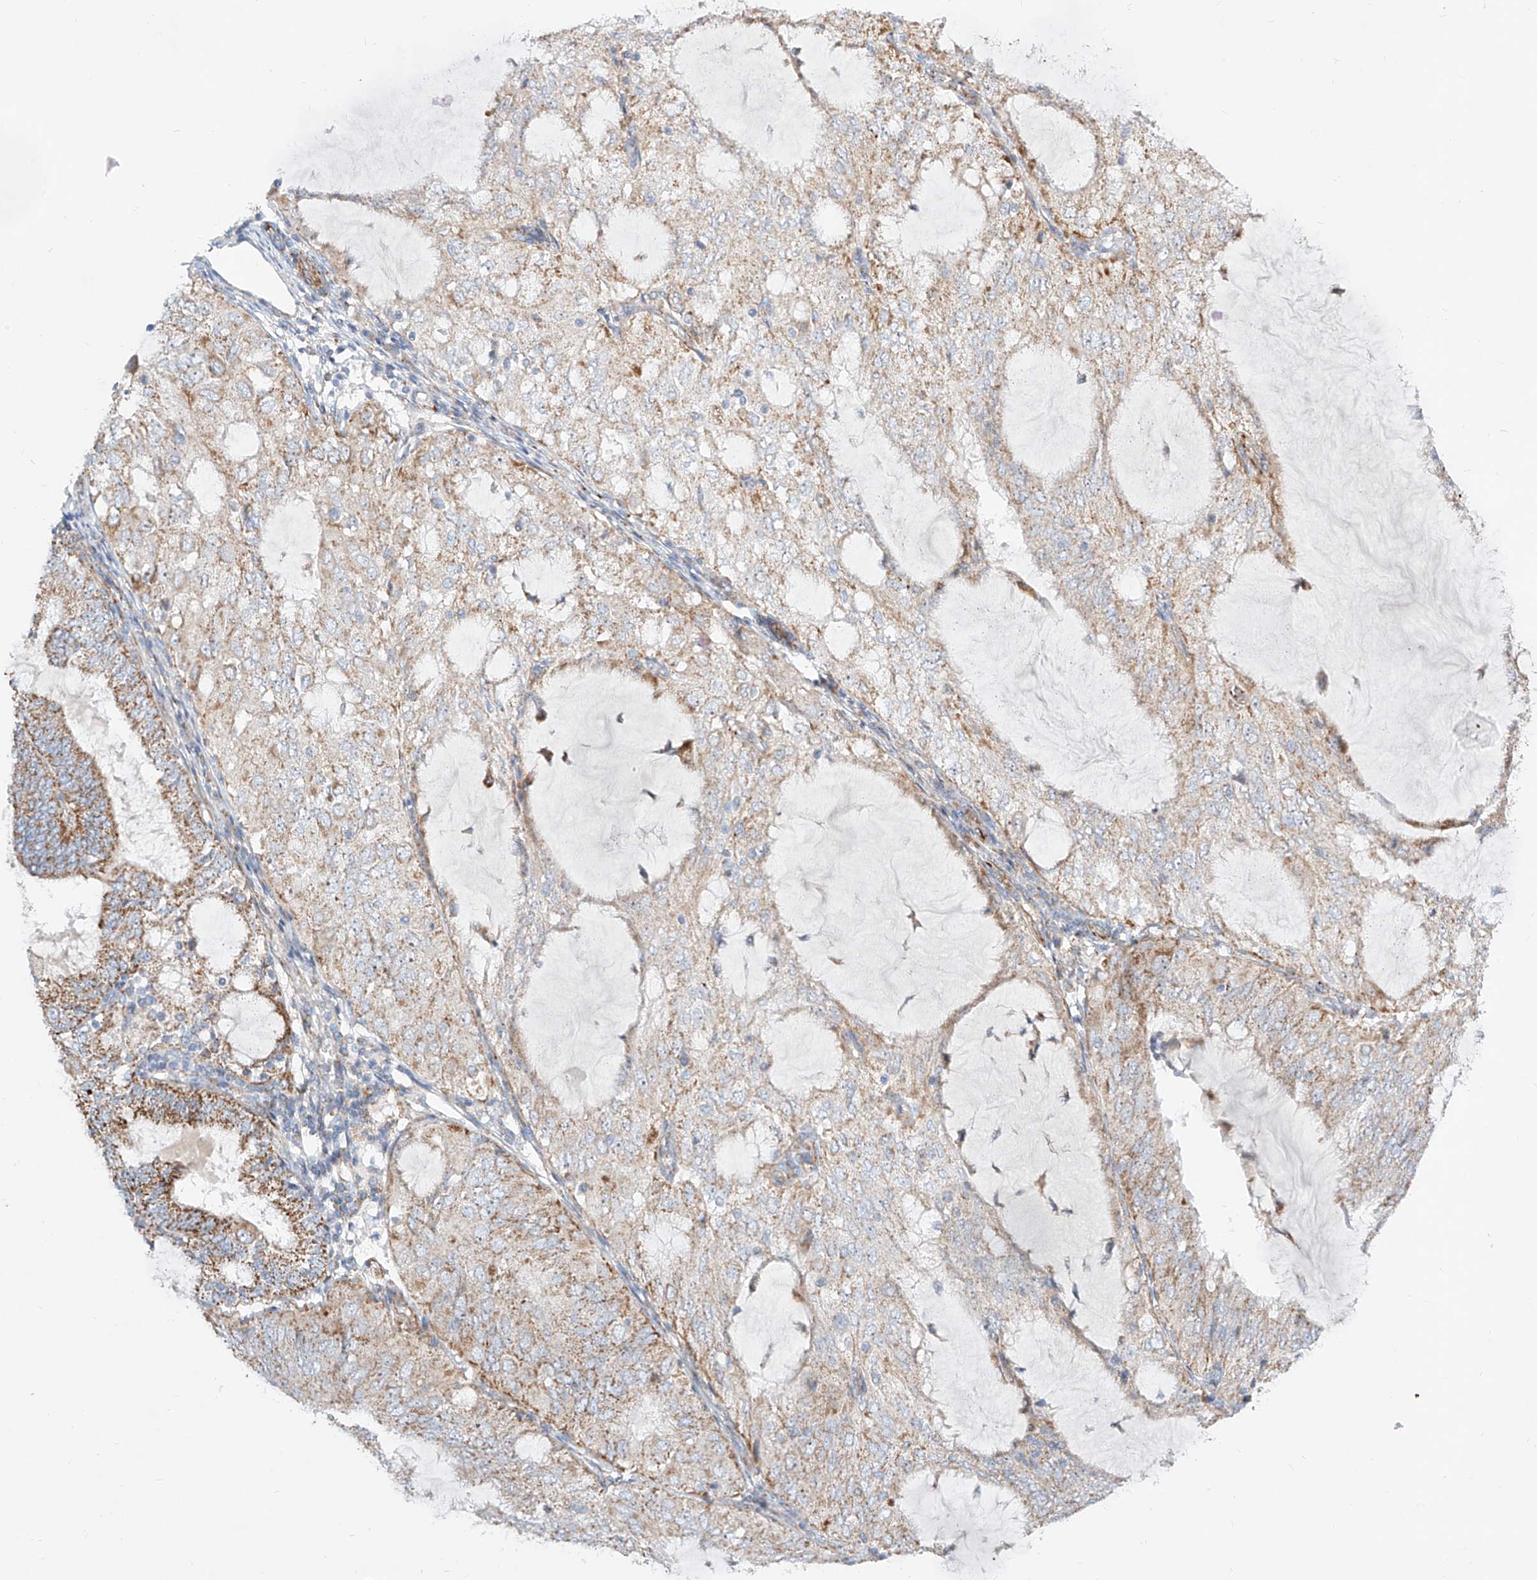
{"staining": {"intensity": "moderate", "quantity": "25%-75%", "location": "cytoplasmic/membranous"}, "tissue": "endometrial cancer", "cell_type": "Tumor cells", "image_type": "cancer", "snomed": [{"axis": "morphology", "description": "Adenocarcinoma, NOS"}, {"axis": "topography", "description": "Endometrium"}], "caption": "There is medium levels of moderate cytoplasmic/membranous staining in tumor cells of endometrial adenocarcinoma, as demonstrated by immunohistochemical staining (brown color).", "gene": "CST9", "patient": {"sex": "female", "age": 81}}